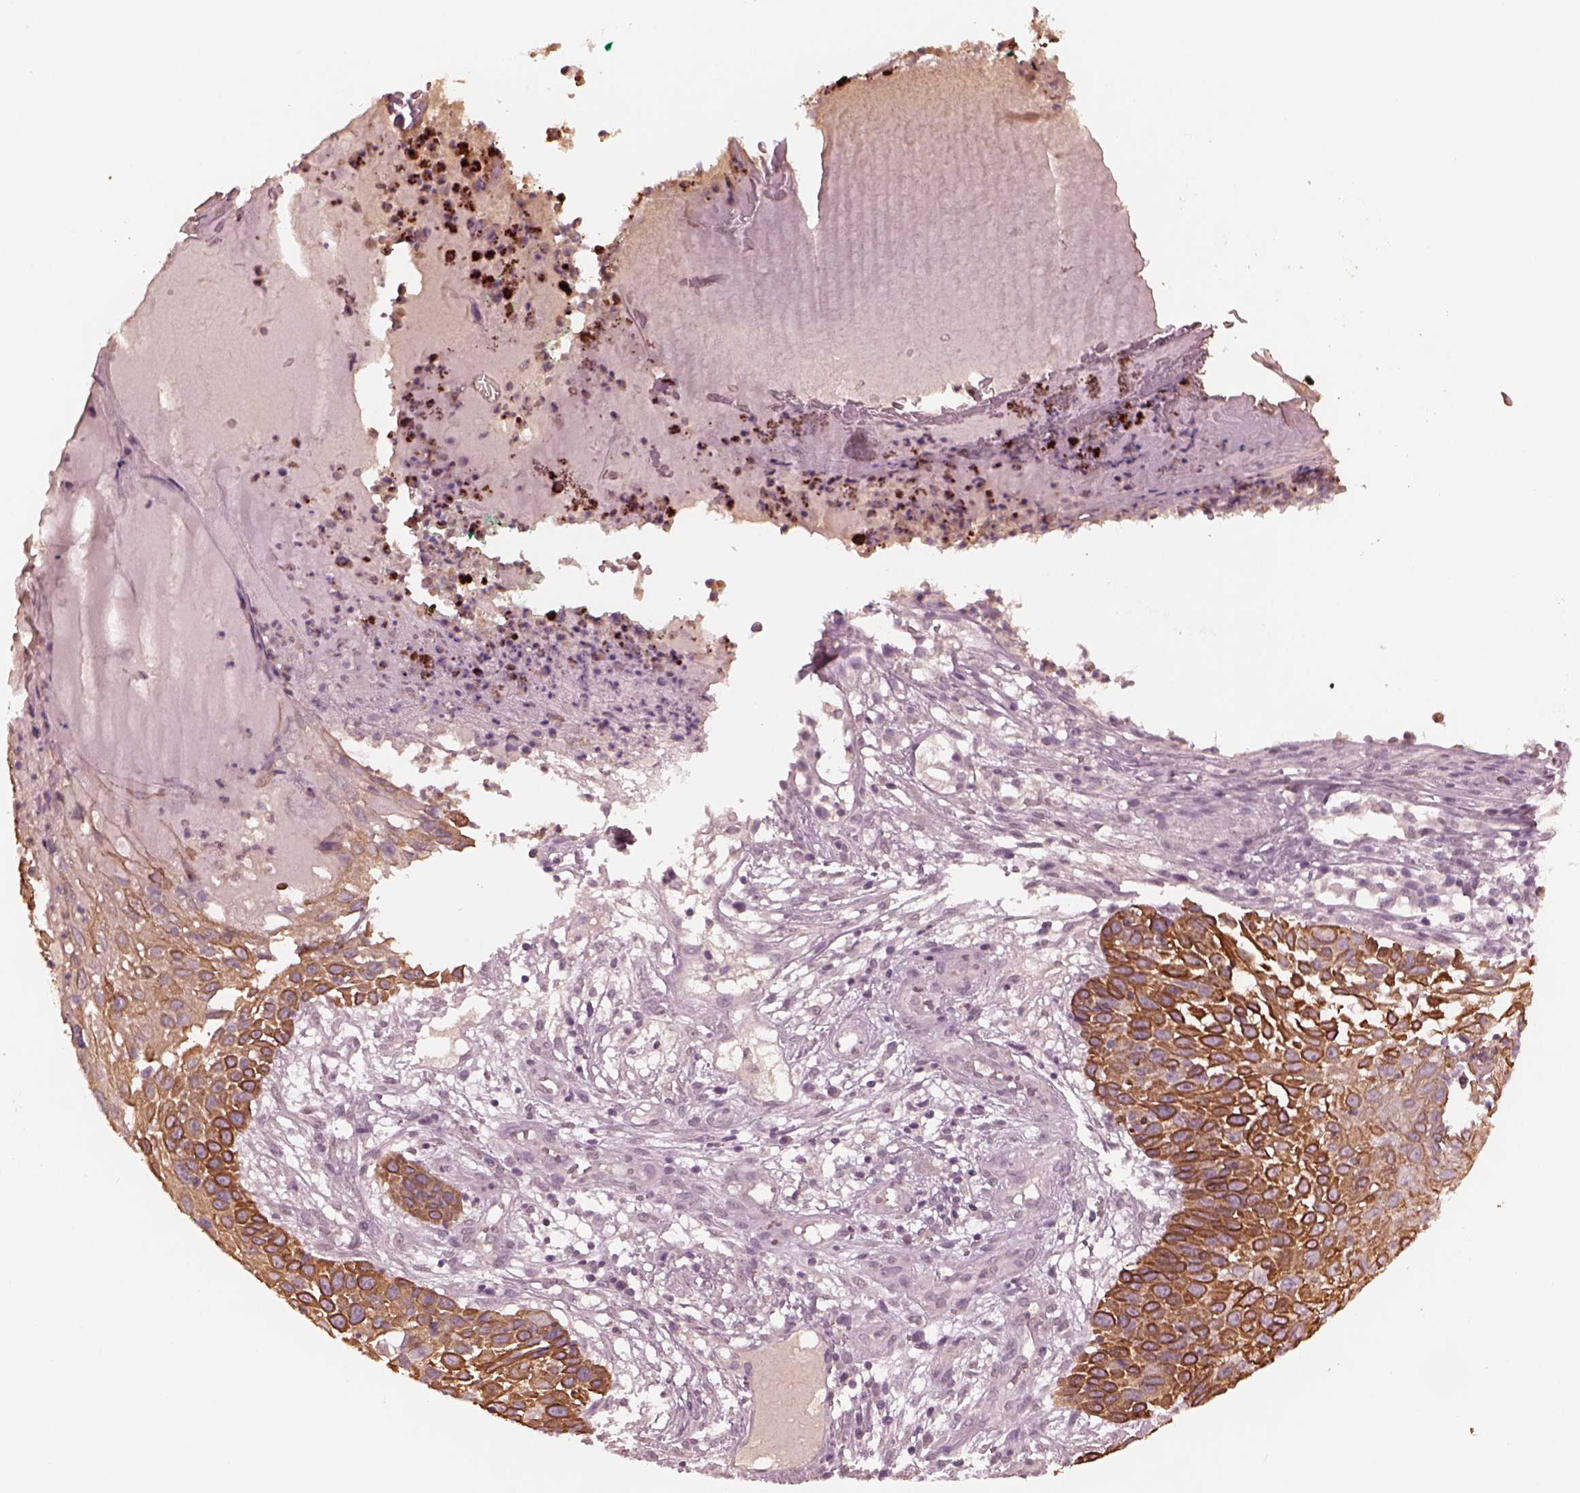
{"staining": {"intensity": "strong", "quantity": ">75%", "location": "cytoplasmic/membranous"}, "tissue": "skin cancer", "cell_type": "Tumor cells", "image_type": "cancer", "snomed": [{"axis": "morphology", "description": "Squamous cell carcinoma, NOS"}, {"axis": "topography", "description": "Skin"}], "caption": "Human skin cancer stained with a protein marker shows strong staining in tumor cells.", "gene": "KRT79", "patient": {"sex": "male", "age": 92}}